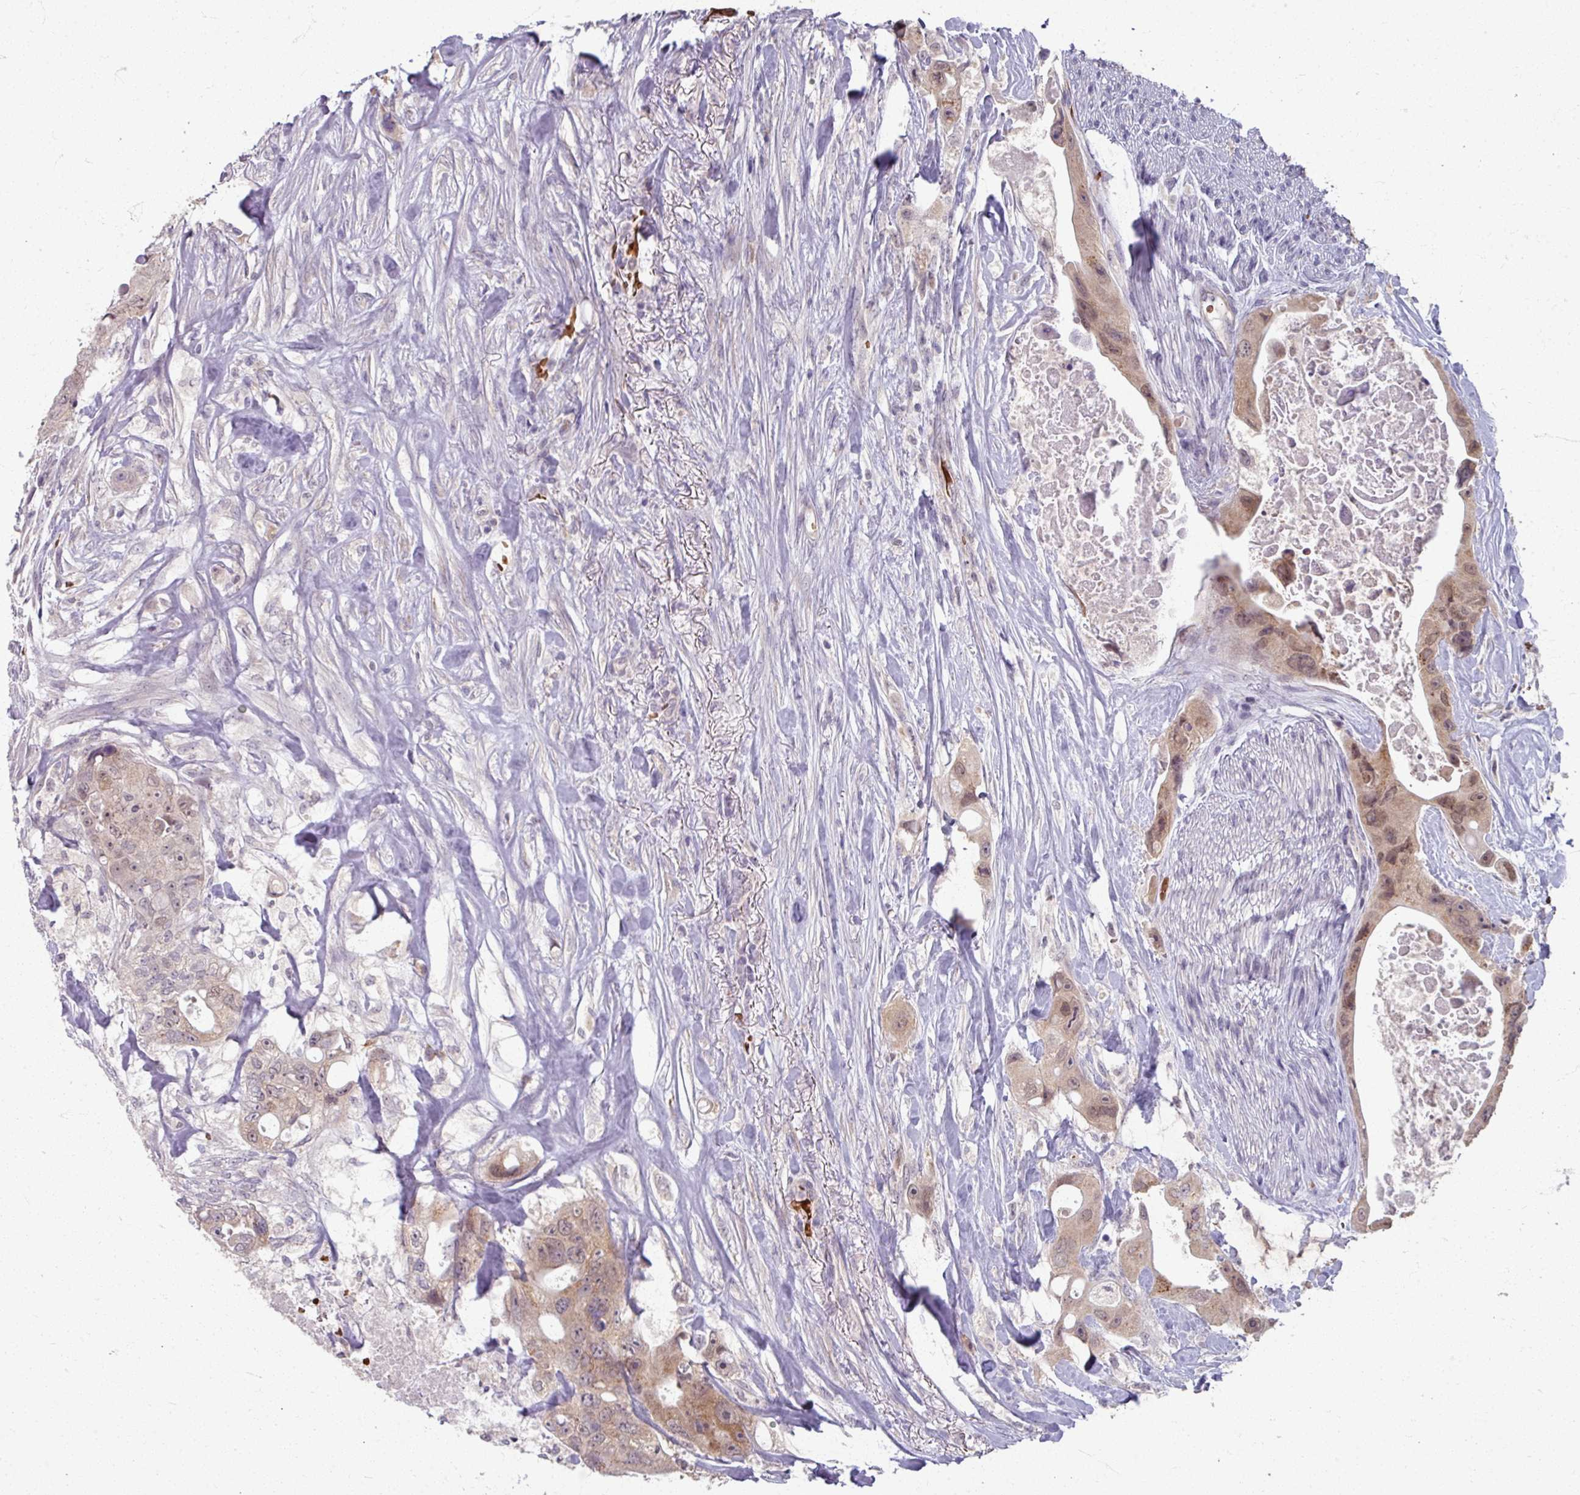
{"staining": {"intensity": "moderate", "quantity": "25%-75%", "location": "cytoplasmic/membranous,nuclear"}, "tissue": "colorectal cancer", "cell_type": "Tumor cells", "image_type": "cancer", "snomed": [{"axis": "morphology", "description": "Adenocarcinoma, NOS"}, {"axis": "topography", "description": "Colon"}], "caption": "This image displays adenocarcinoma (colorectal) stained with immunohistochemistry (IHC) to label a protein in brown. The cytoplasmic/membranous and nuclear of tumor cells show moderate positivity for the protein. Nuclei are counter-stained blue.", "gene": "KMT5C", "patient": {"sex": "female", "age": 46}}